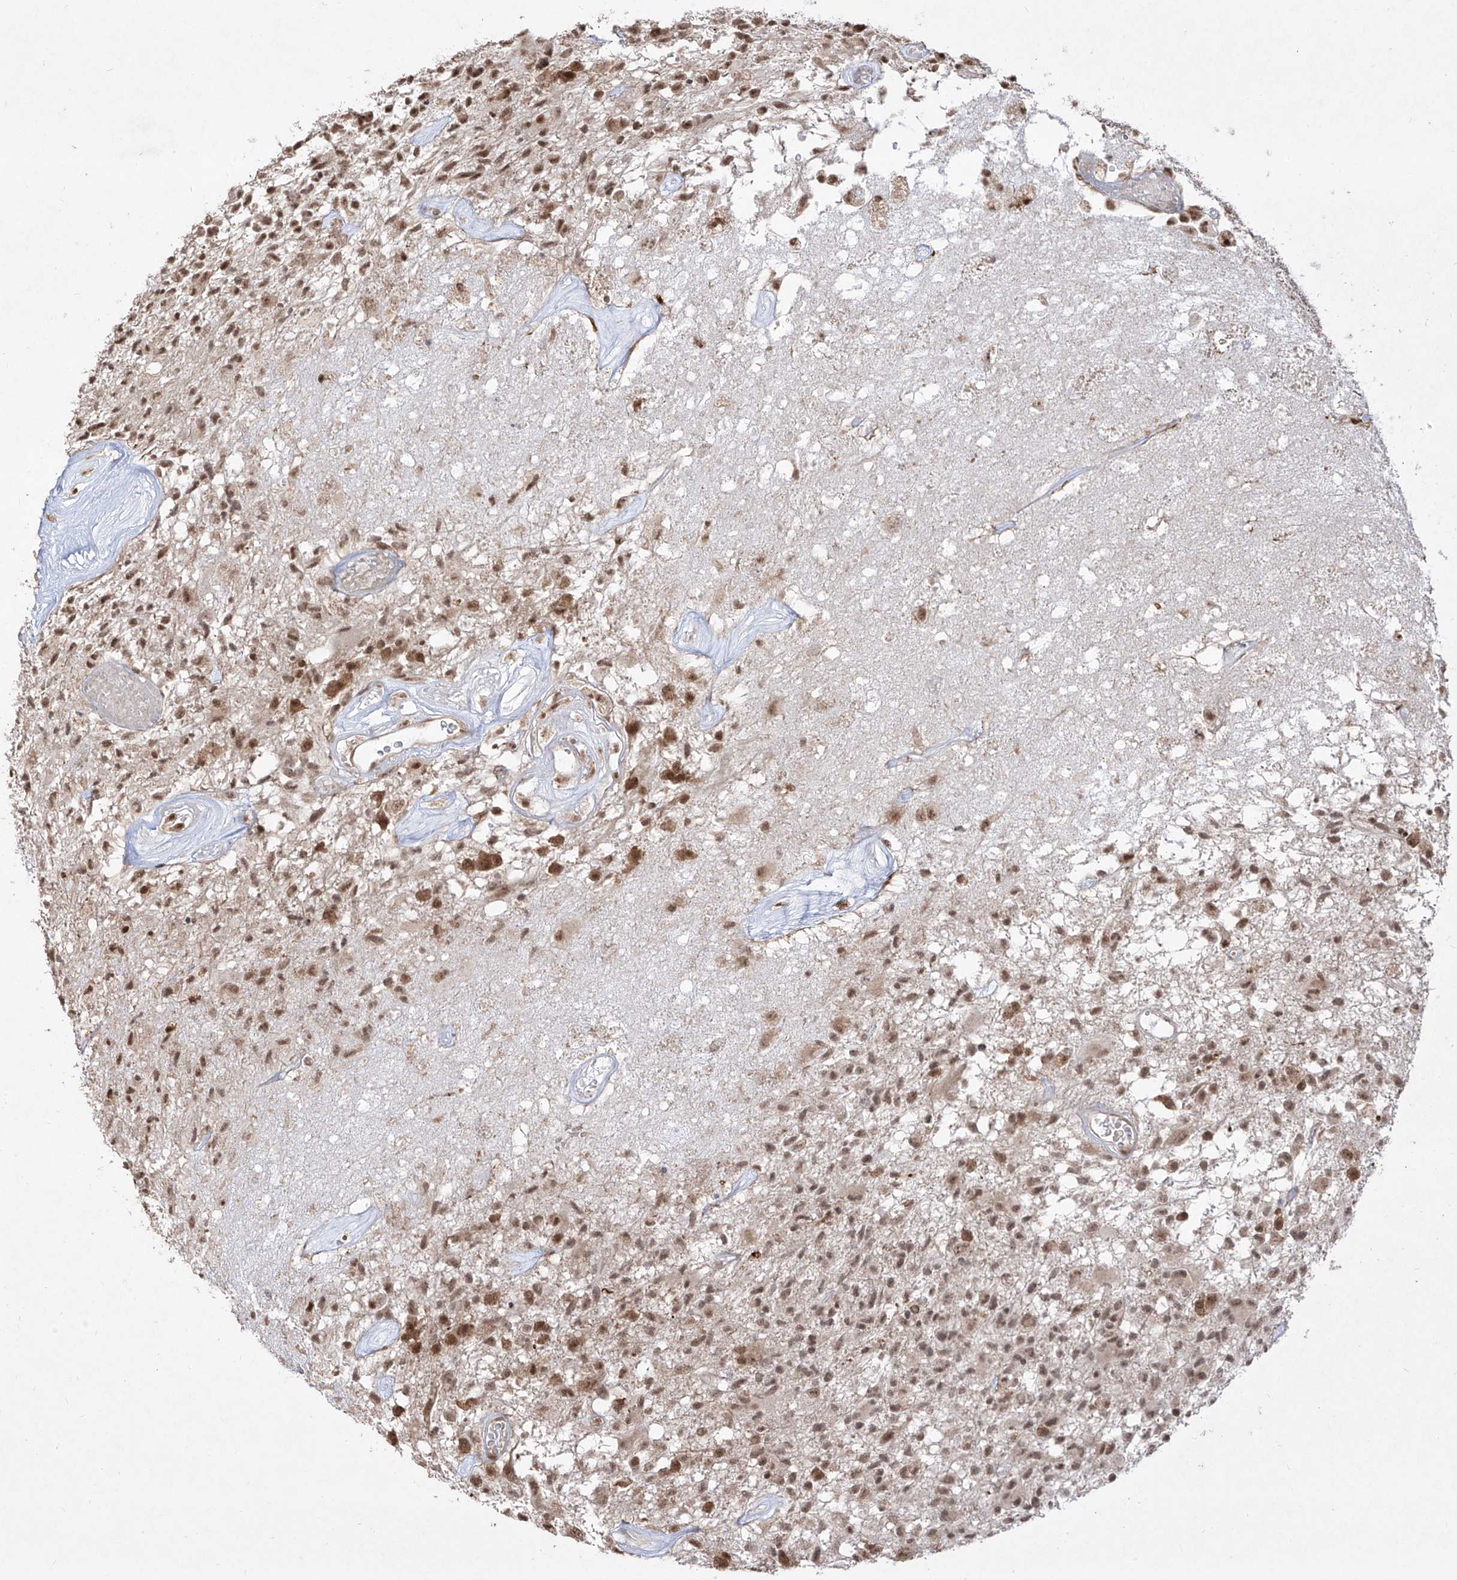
{"staining": {"intensity": "moderate", "quantity": ">75%", "location": "nuclear"}, "tissue": "glioma", "cell_type": "Tumor cells", "image_type": "cancer", "snomed": [{"axis": "morphology", "description": "Glioma, malignant, High grade"}, {"axis": "morphology", "description": "Glioblastoma, NOS"}, {"axis": "topography", "description": "Brain"}], "caption": "Immunohistochemistry (IHC) (DAB) staining of glioblastoma exhibits moderate nuclear protein staining in about >75% of tumor cells.", "gene": "SNRNP27", "patient": {"sex": "male", "age": 60}}